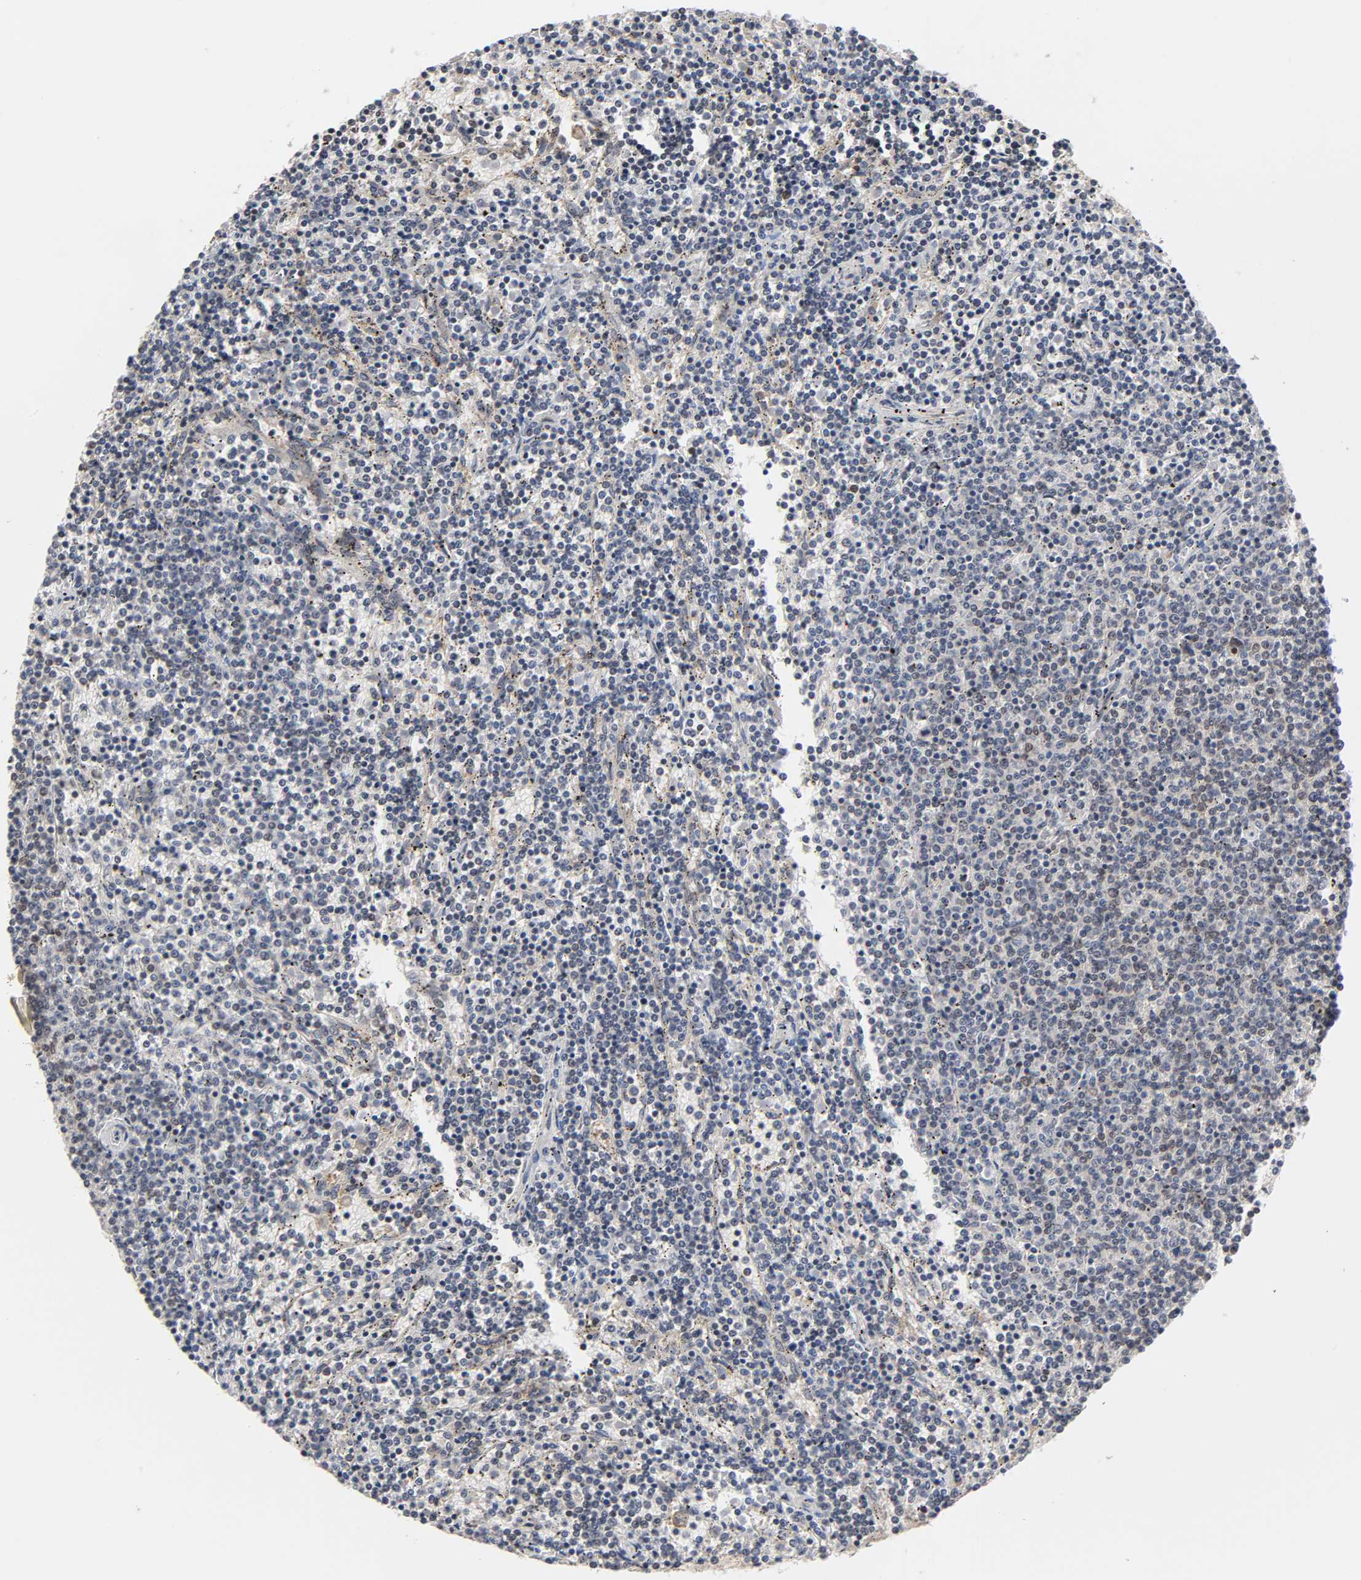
{"staining": {"intensity": "weak", "quantity": "<25%", "location": "nuclear"}, "tissue": "lymphoma", "cell_type": "Tumor cells", "image_type": "cancer", "snomed": [{"axis": "morphology", "description": "Malignant lymphoma, non-Hodgkin's type, Low grade"}, {"axis": "topography", "description": "Spleen"}], "caption": "Tumor cells show no significant staining in lymphoma.", "gene": "CPN2", "patient": {"sex": "female", "age": 50}}